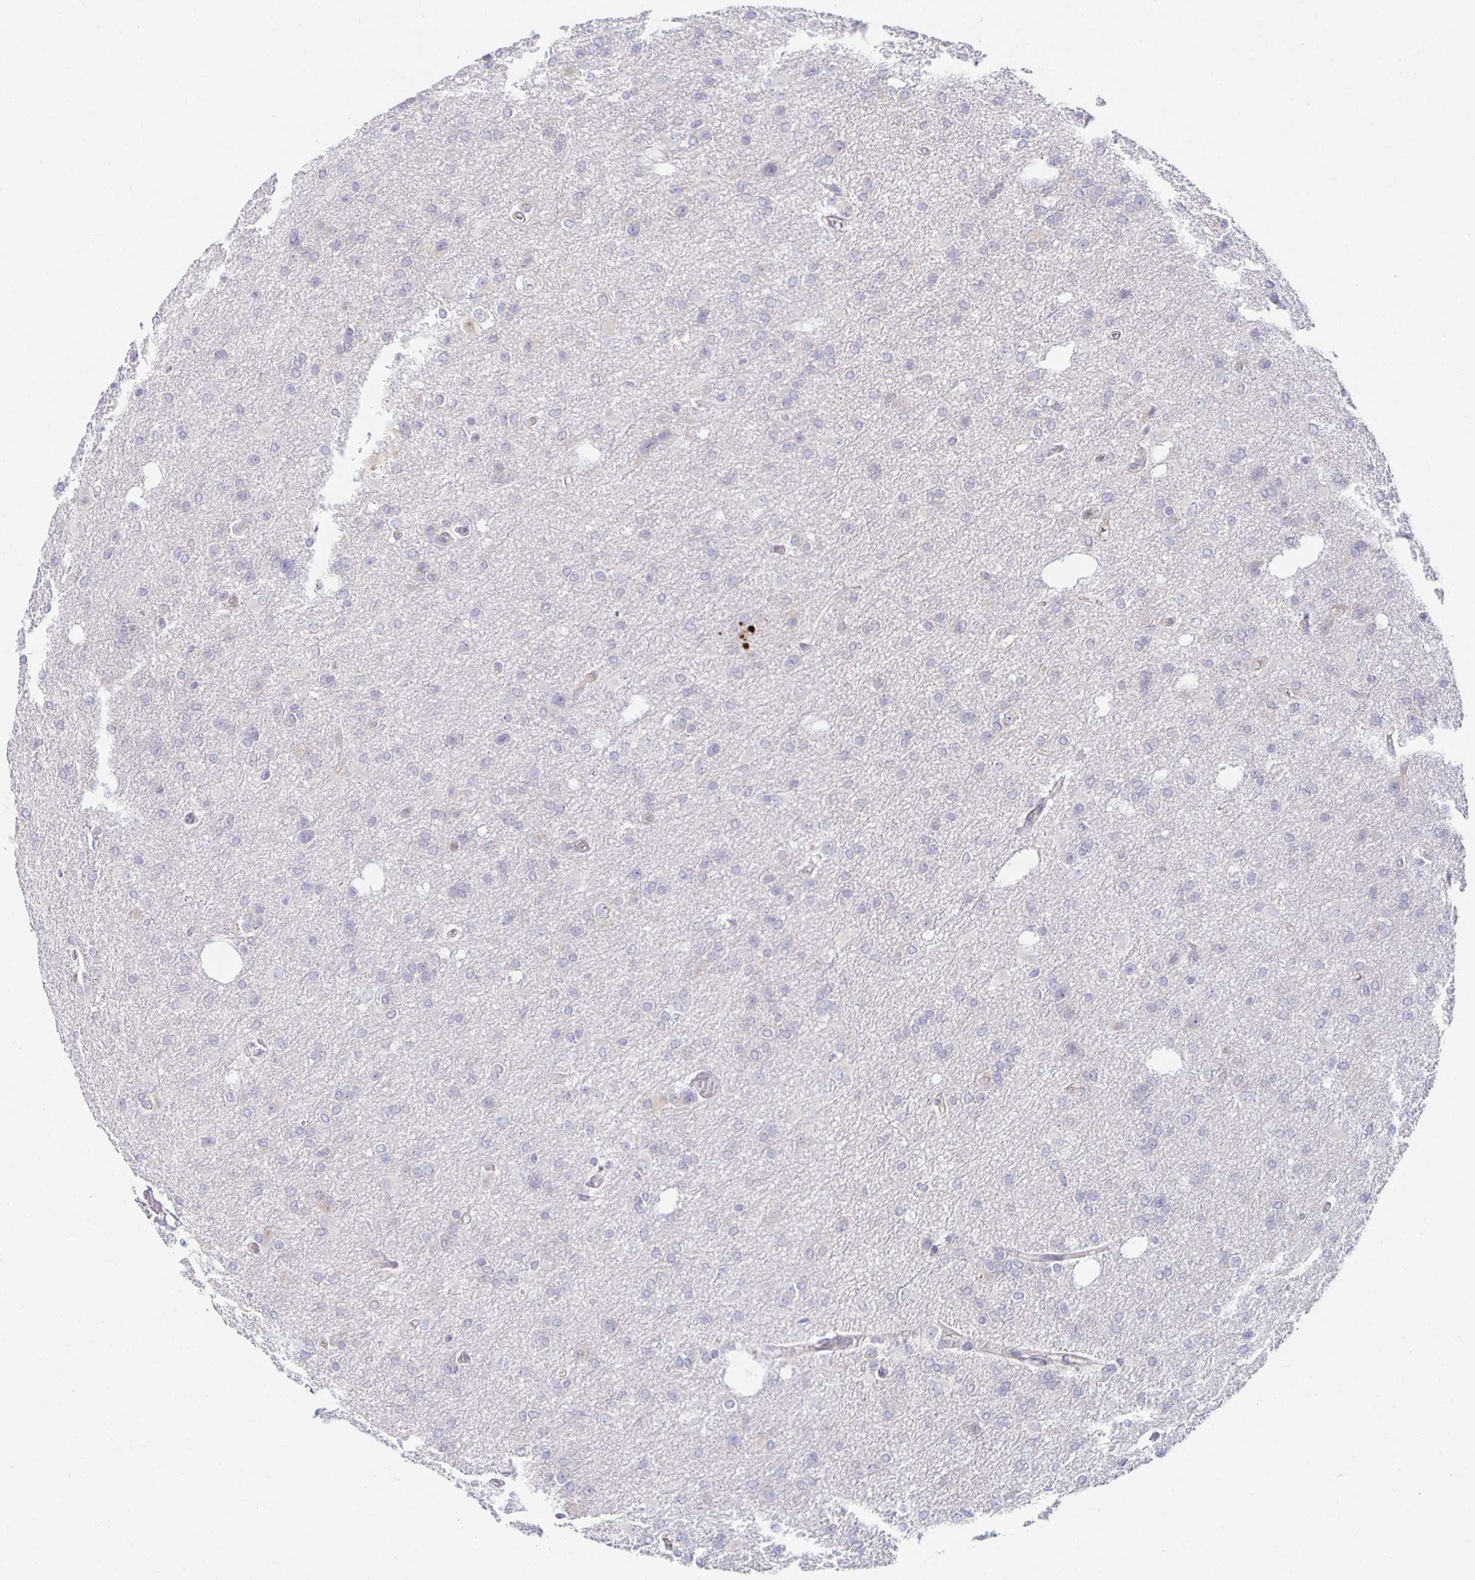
{"staining": {"intensity": "negative", "quantity": "none", "location": "none"}, "tissue": "glioma", "cell_type": "Tumor cells", "image_type": "cancer", "snomed": [{"axis": "morphology", "description": "Glioma, malignant, Low grade"}, {"axis": "topography", "description": "Brain"}], "caption": "Immunohistochemical staining of human malignant glioma (low-grade) reveals no significant expression in tumor cells.", "gene": "BAD", "patient": {"sex": "male", "age": 26}}